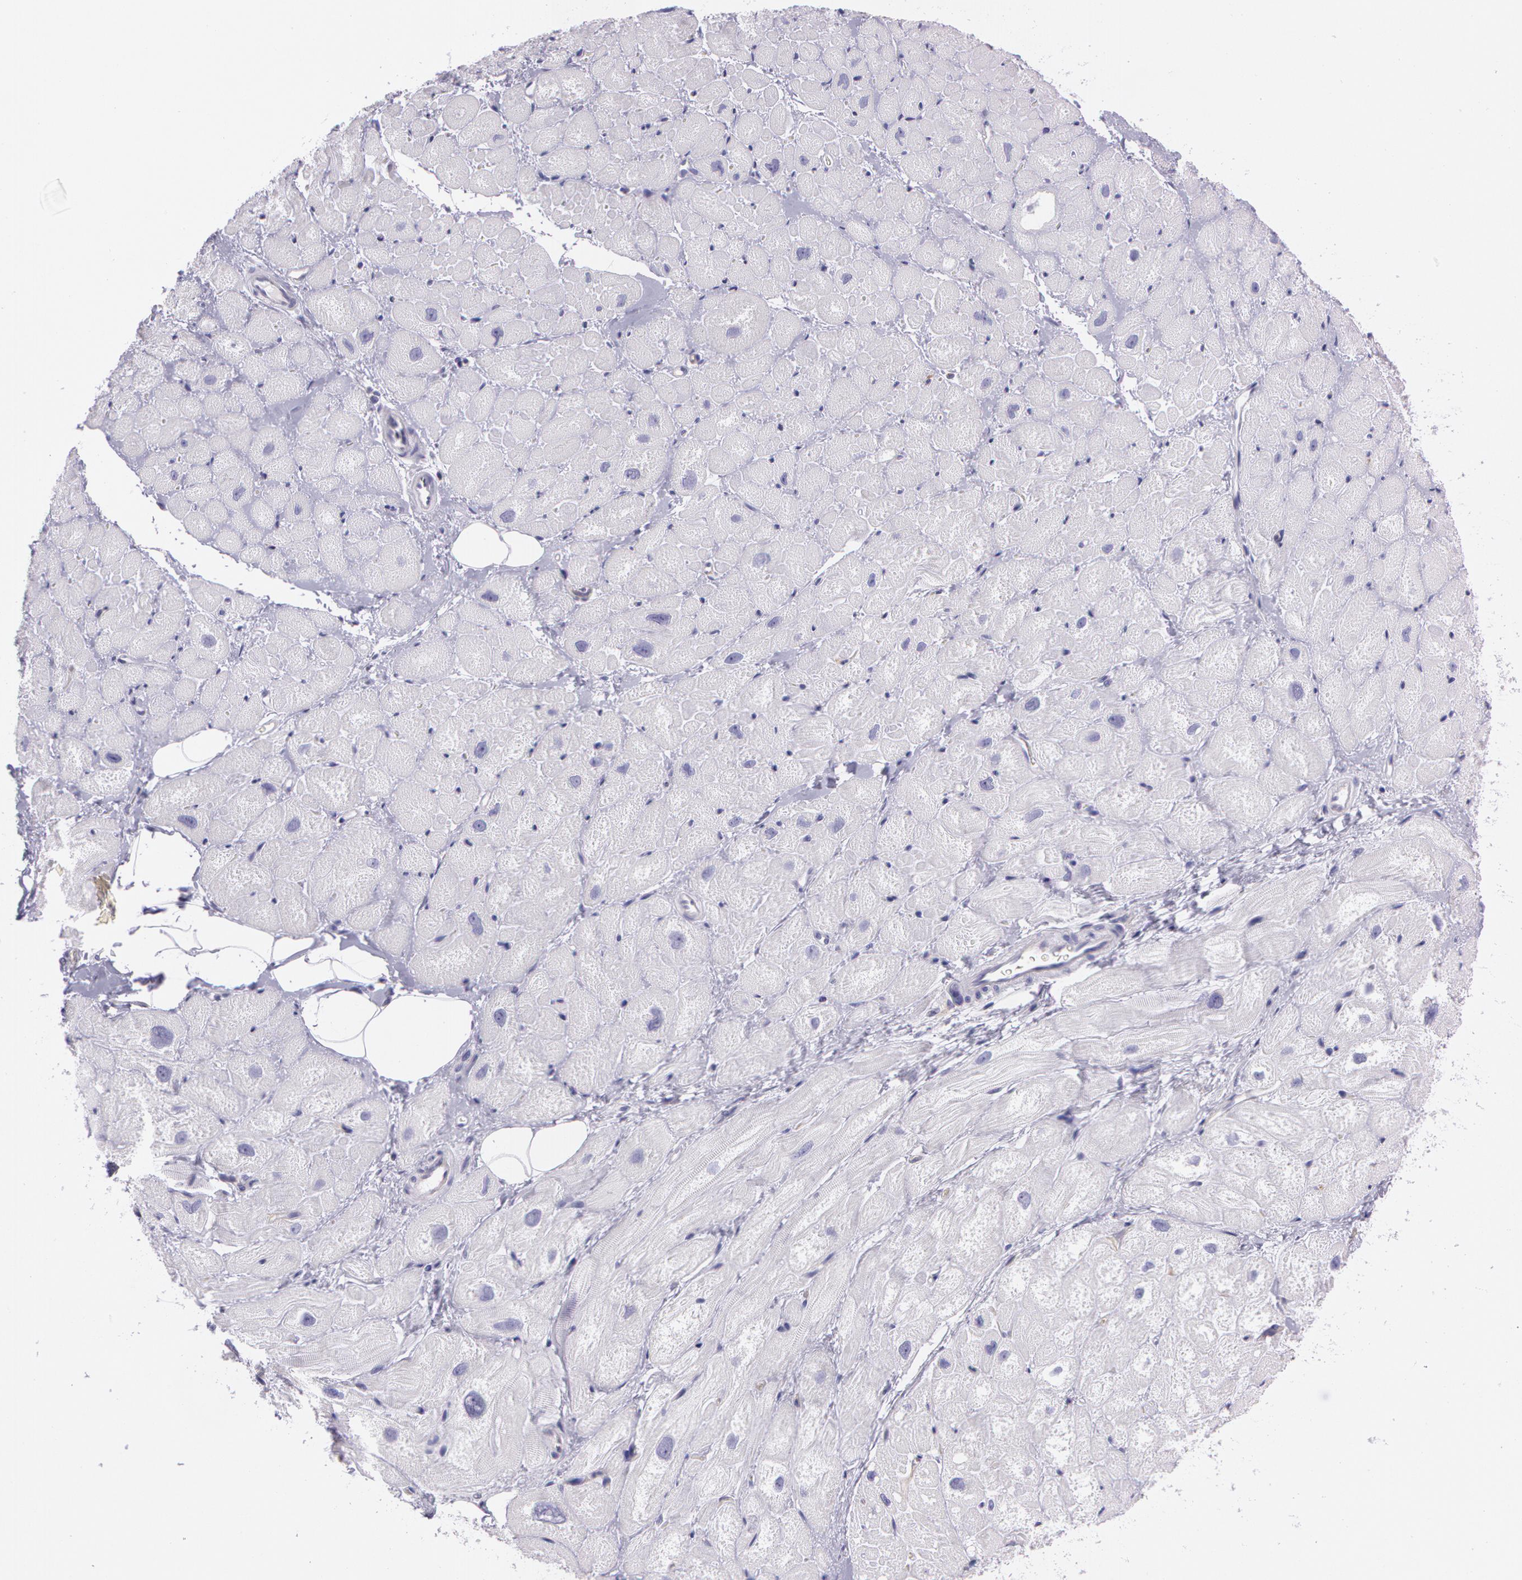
{"staining": {"intensity": "negative", "quantity": "none", "location": "none"}, "tissue": "heart muscle", "cell_type": "Cardiomyocytes", "image_type": "normal", "snomed": [{"axis": "morphology", "description": "Normal tissue, NOS"}, {"axis": "topography", "description": "Heart"}], "caption": "A photomicrograph of heart muscle stained for a protein displays no brown staining in cardiomyocytes. (Stains: DAB immunohistochemistry (IHC) with hematoxylin counter stain, Microscopy: brightfield microscopy at high magnification).", "gene": "LY75", "patient": {"sex": "male", "age": 49}}